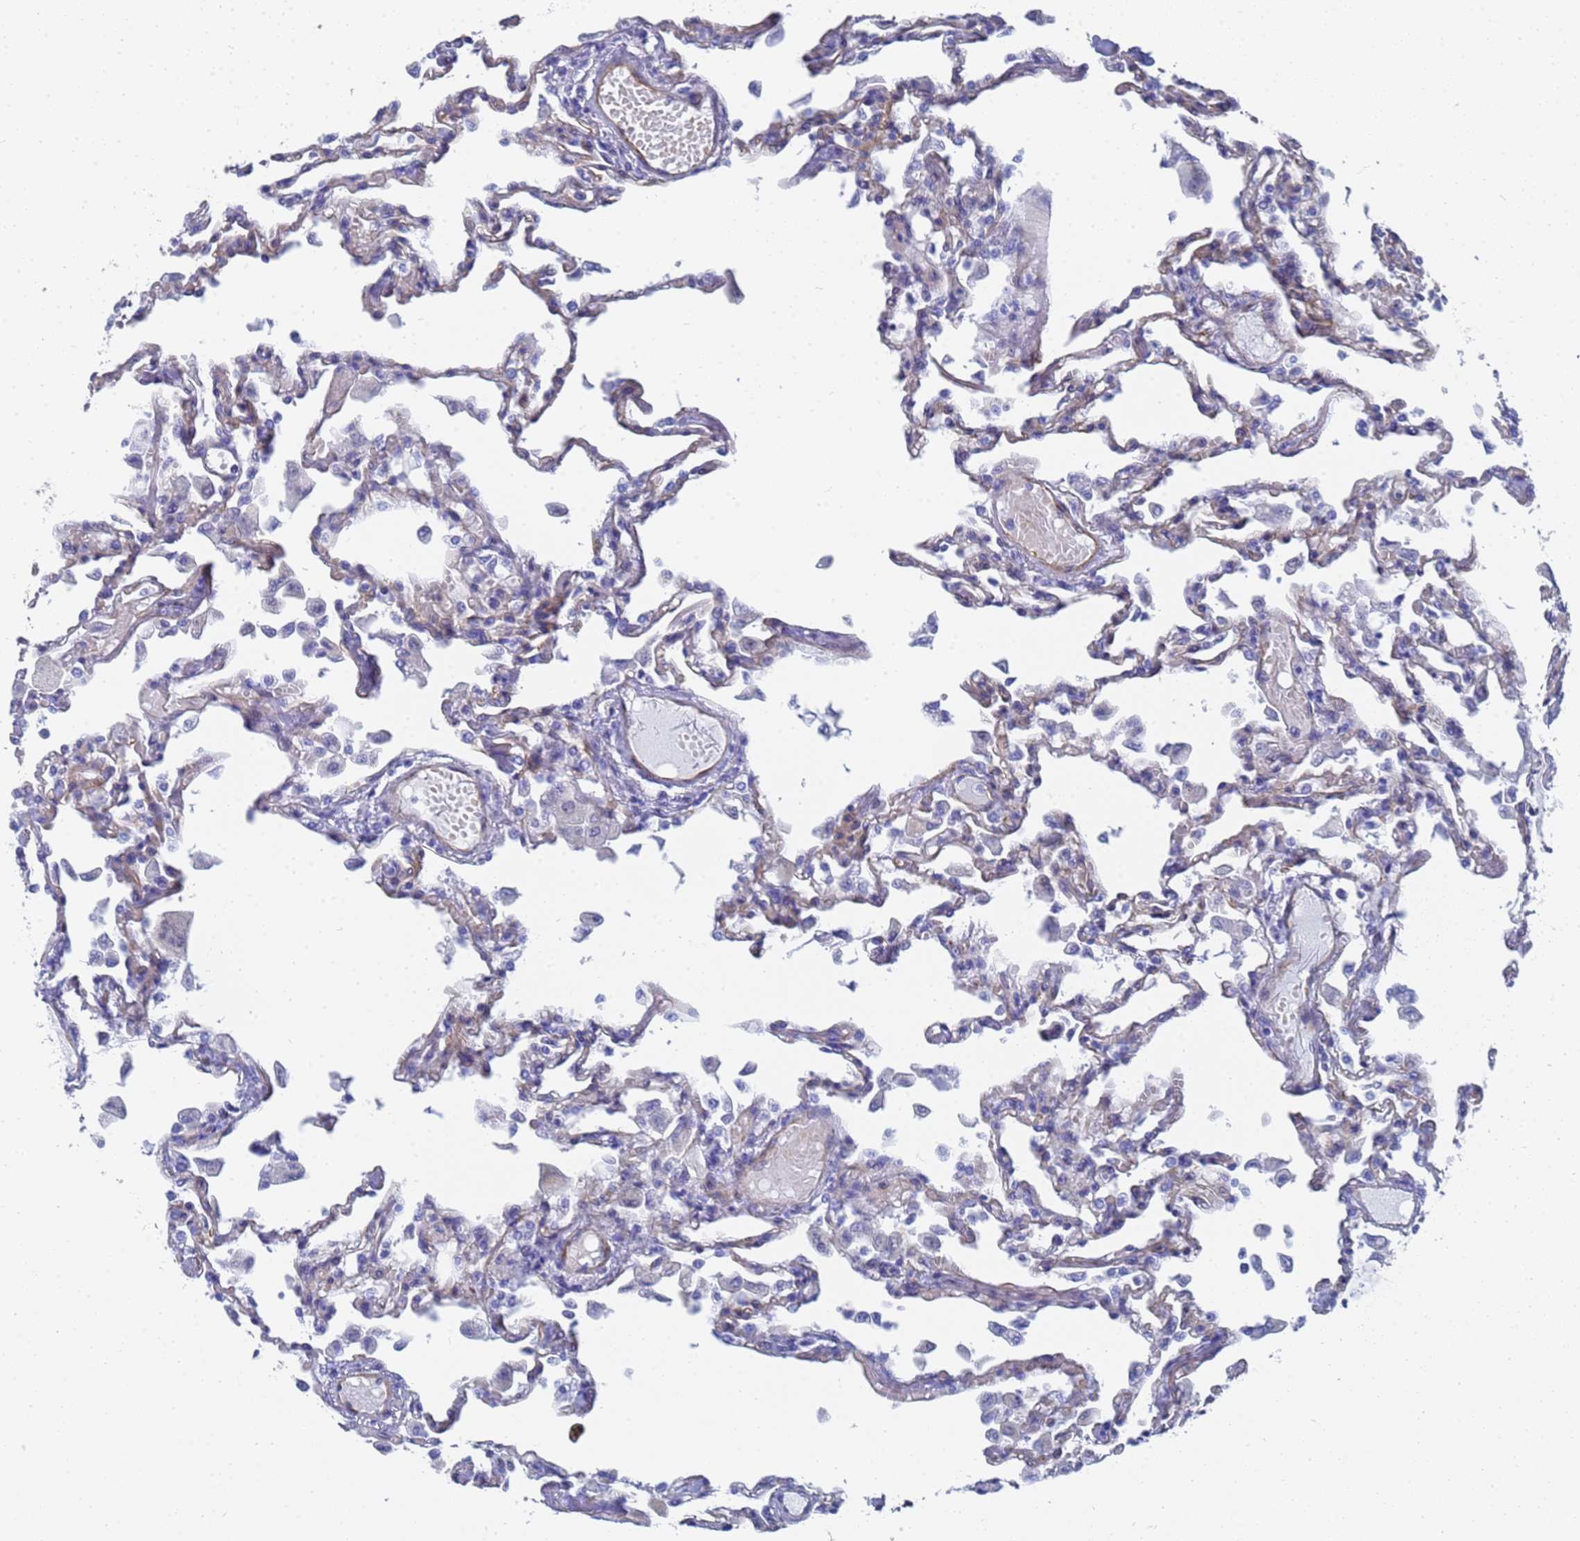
{"staining": {"intensity": "negative", "quantity": "none", "location": "none"}, "tissue": "lung", "cell_type": "Alveolar cells", "image_type": "normal", "snomed": [{"axis": "morphology", "description": "Normal tissue, NOS"}, {"axis": "topography", "description": "Bronchus"}, {"axis": "topography", "description": "Lung"}], "caption": "High power microscopy histopathology image of an immunohistochemistry (IHC) histopathology image of normal lung, revealing no significant expression in alveolar cells. (Brightfield microscopy of DAB IHC at high magnification).", "gene": "ENSG00000198211", "patient": {"sex": "female", "age": 49}}